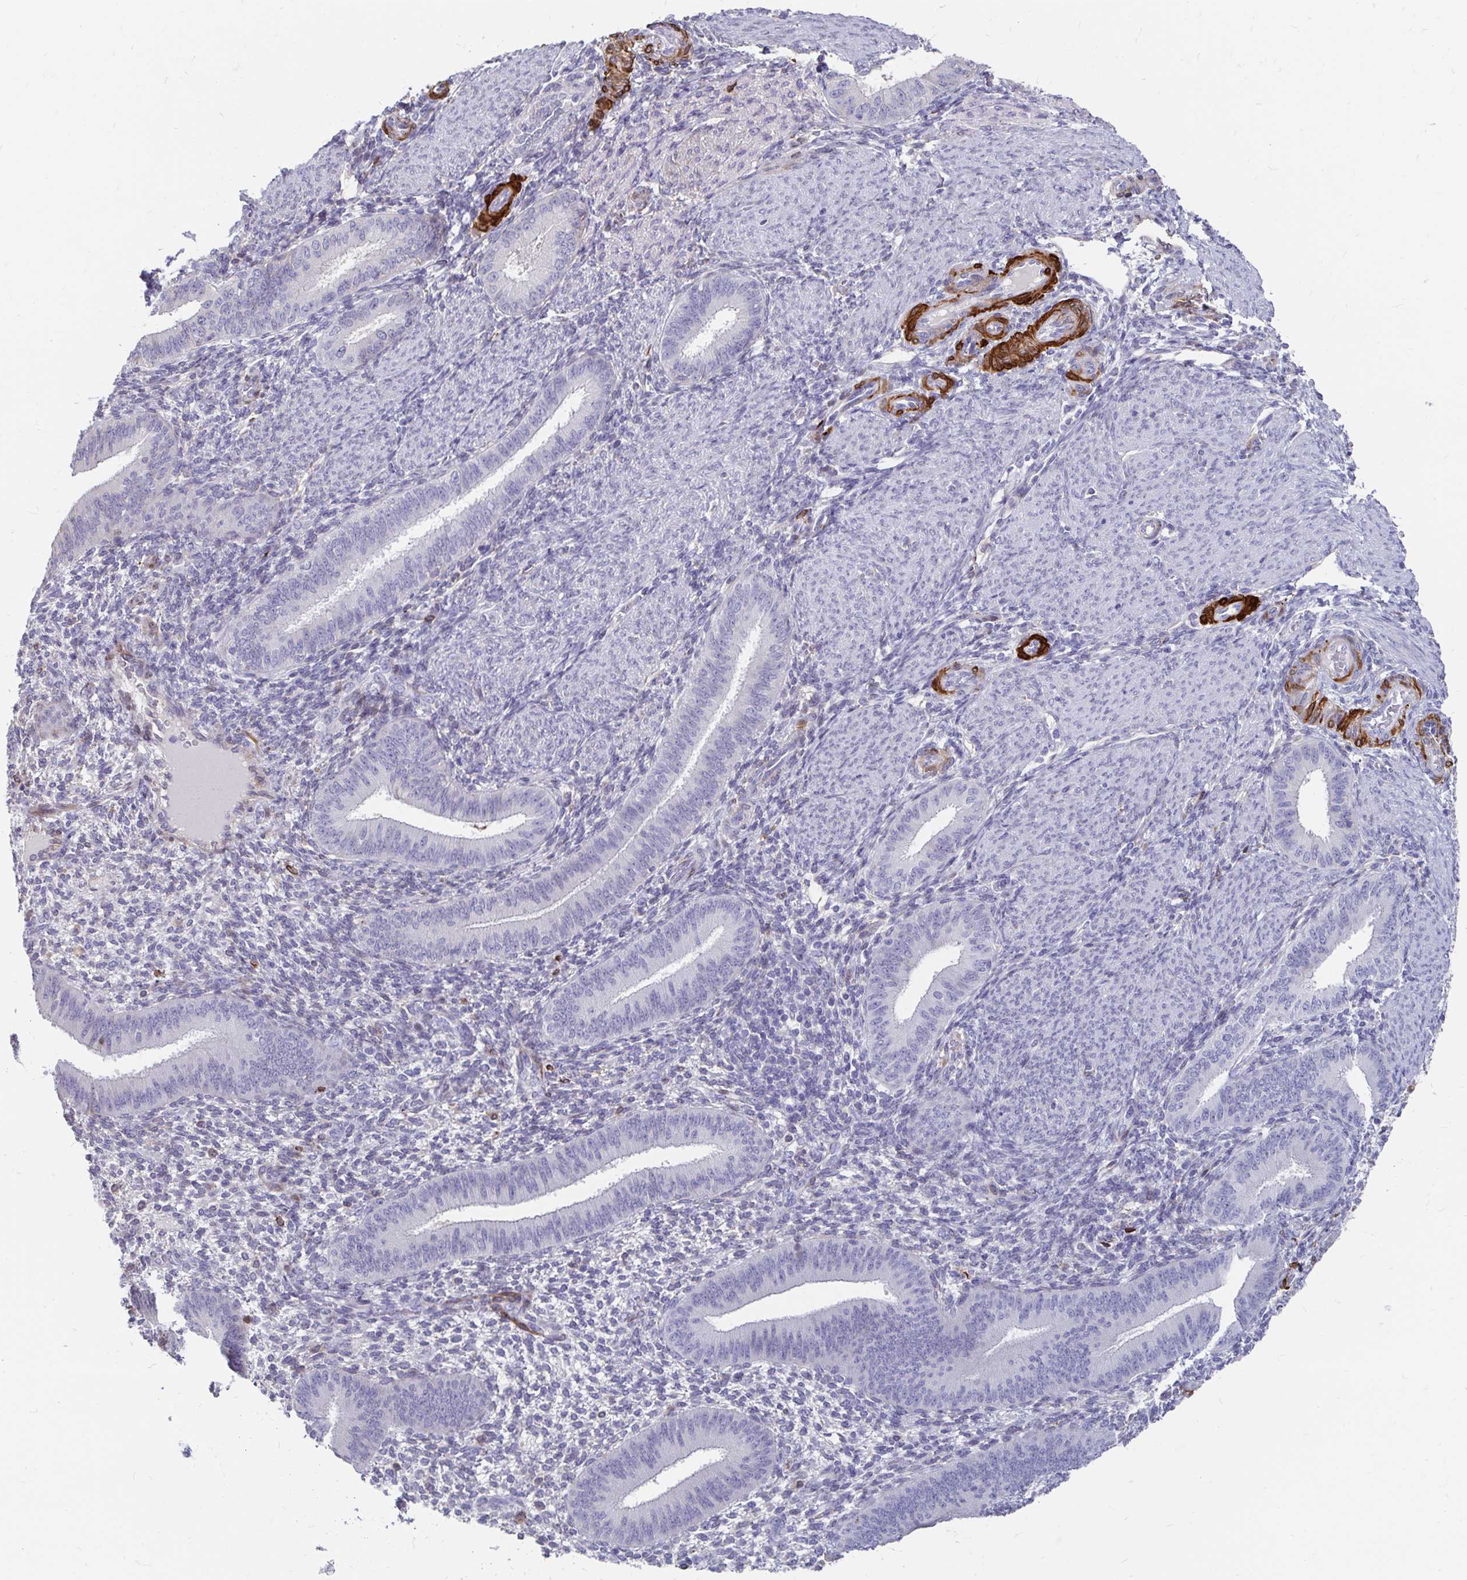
{"staining": {"intensity": "moderate", "quantity": "<25%", "location": "cytoplasmic/membranous"}, "tissue": "endometrium", "cell_type": "Cells in endometrial stroma", "image_type": "normal", "snomed": [{"axis": "morphology", "description": "Normal tissue, NOS"}, {"axis": "topography", "description": "Endometrium"}], "caption": "This micrograph shows immunohistochemistry staining of unremarkable endometrium, with low moderate cytoplasmic/membranous expression in approximately <25% of cells in endometrial stroma.", "gene": "CDKL1", "patient": {"sex": "female", "age": 39}}